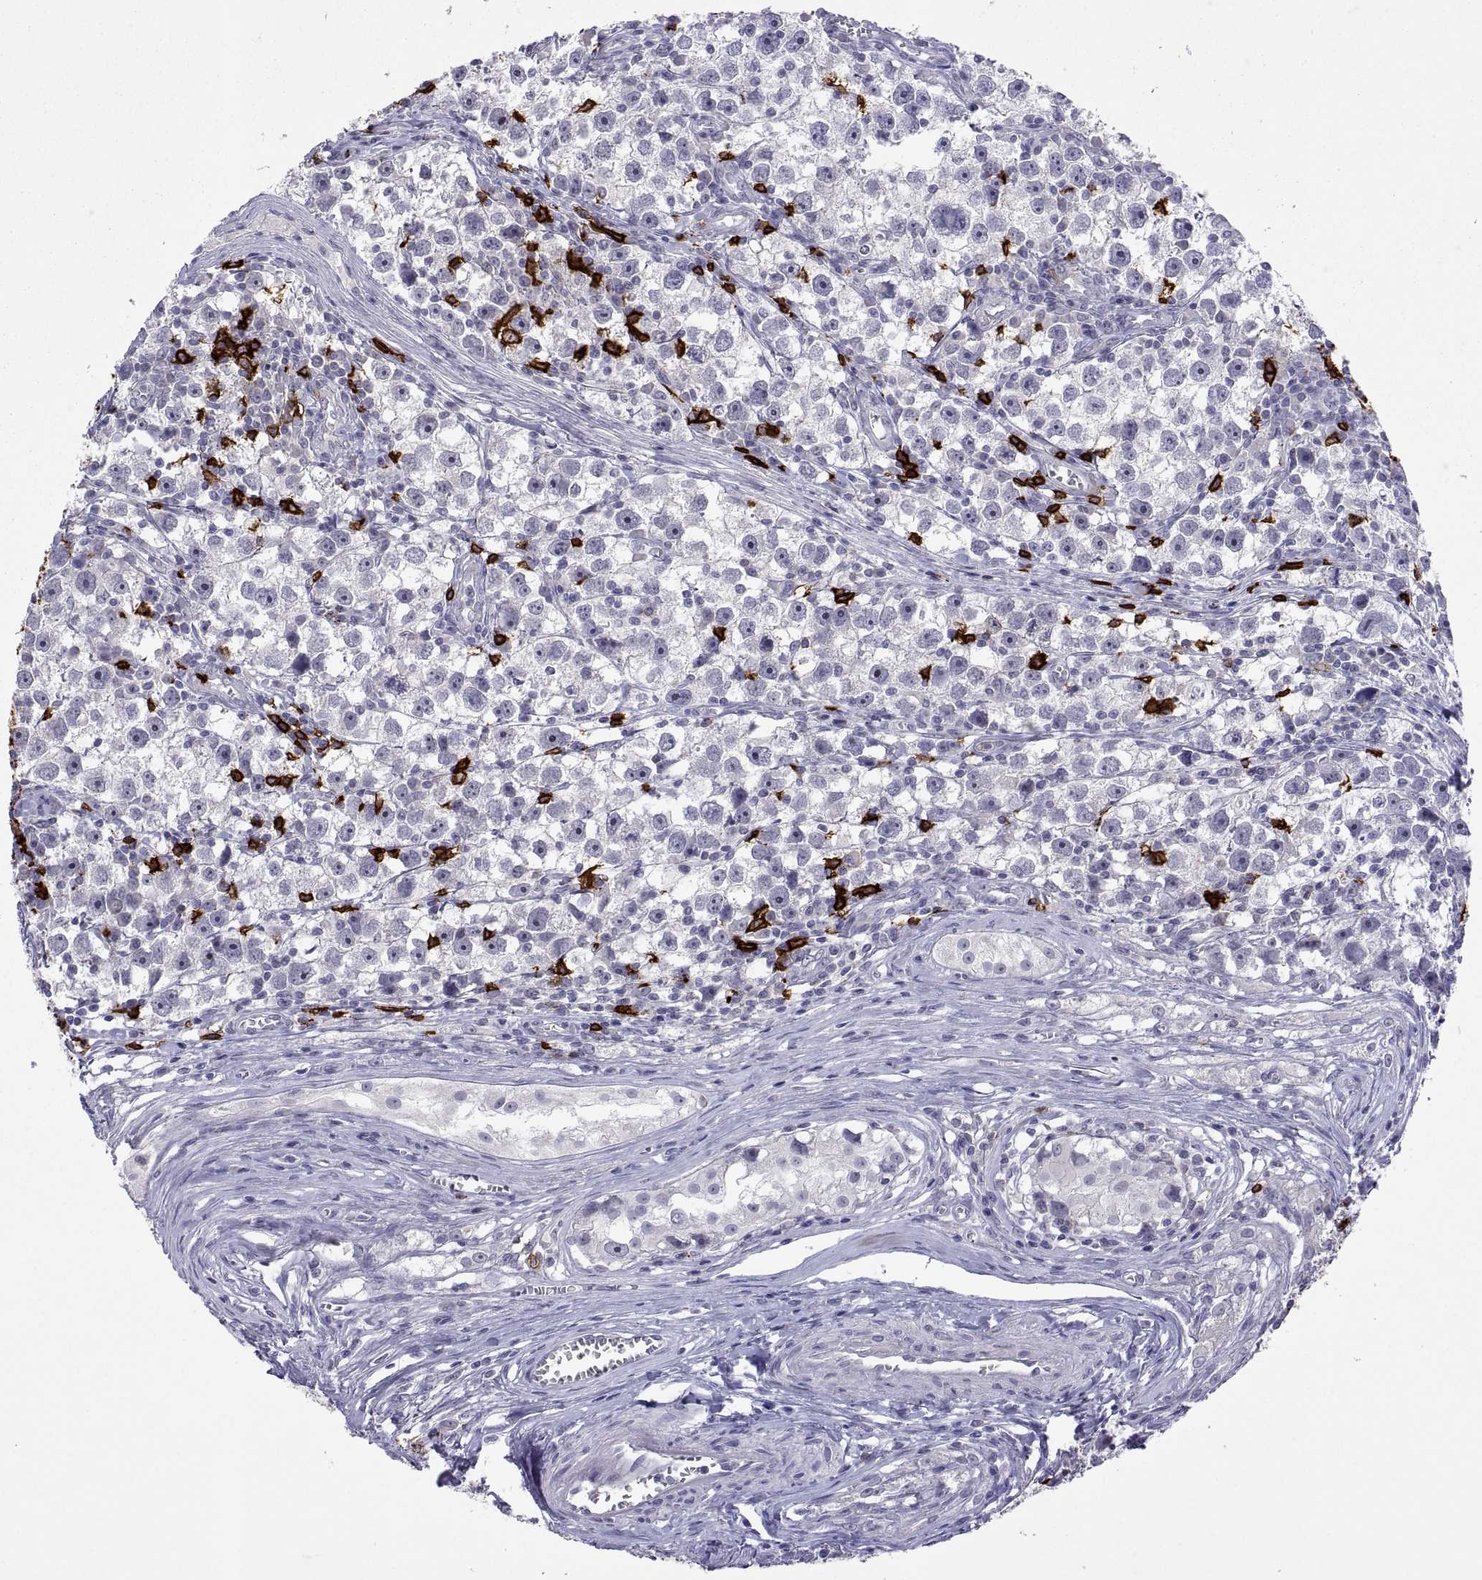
{"staining": {"intensity": "negative", "quantity": "none", "location": "none"}, "tissue": "testis cancer", "cell_type": "Tumor cells", "image_type": "cancer", "snomed": [{"axis": "morphology", "description": "Seminoma, NOS"}, {"axis": "topography", "description": "Testis"}], "caption": "This micrograph is of testis cancer (seminoma) stained with immunohistochemistry (IHC) to label a protein in brown with the nuclei are counter-stained blue. There is no positivity in tumor cells.", "gene": "MS4A1", "patient": {"sex": "male", "age": 30}}